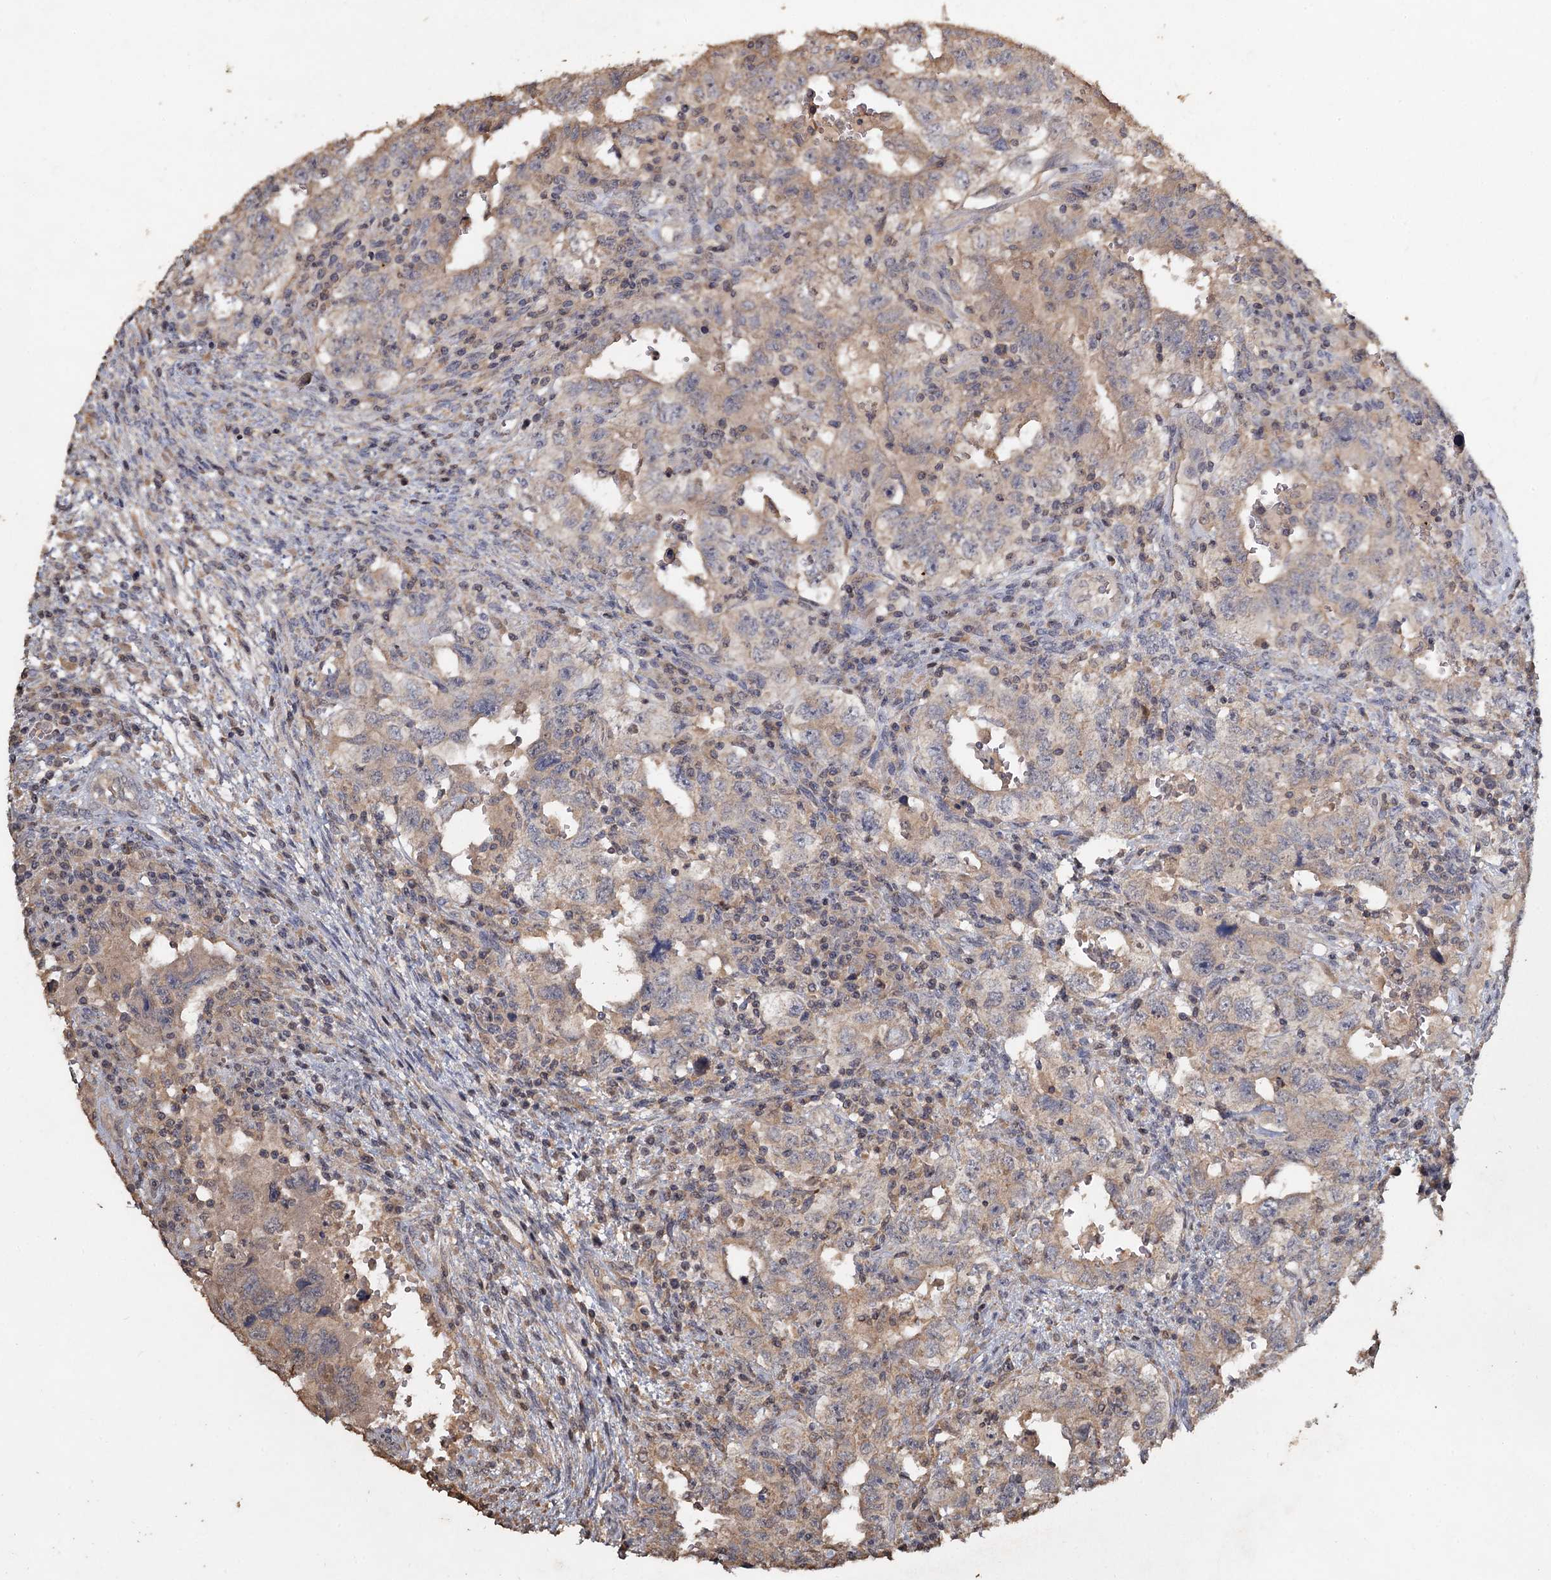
{"staining": {"intensity": "negative", "quantity": "none", "location": "none"}, "tissue": "testis cancer", "cell_type": "Tumor cells", "image_type": "cancer", "snomed": [{"axis": "morphology", "description": "Carcinoma, Embryonal, NOS"}, {"axis": "topography", "description": "Testis"}], "caption": "IHC histopathology image of embryonal carcinoma (testis) stained for a protein (brown), which demonstrates no expression in tumor cells.", "gene": "CCDC61", "patient": {"sex": "male", "age": 26}}